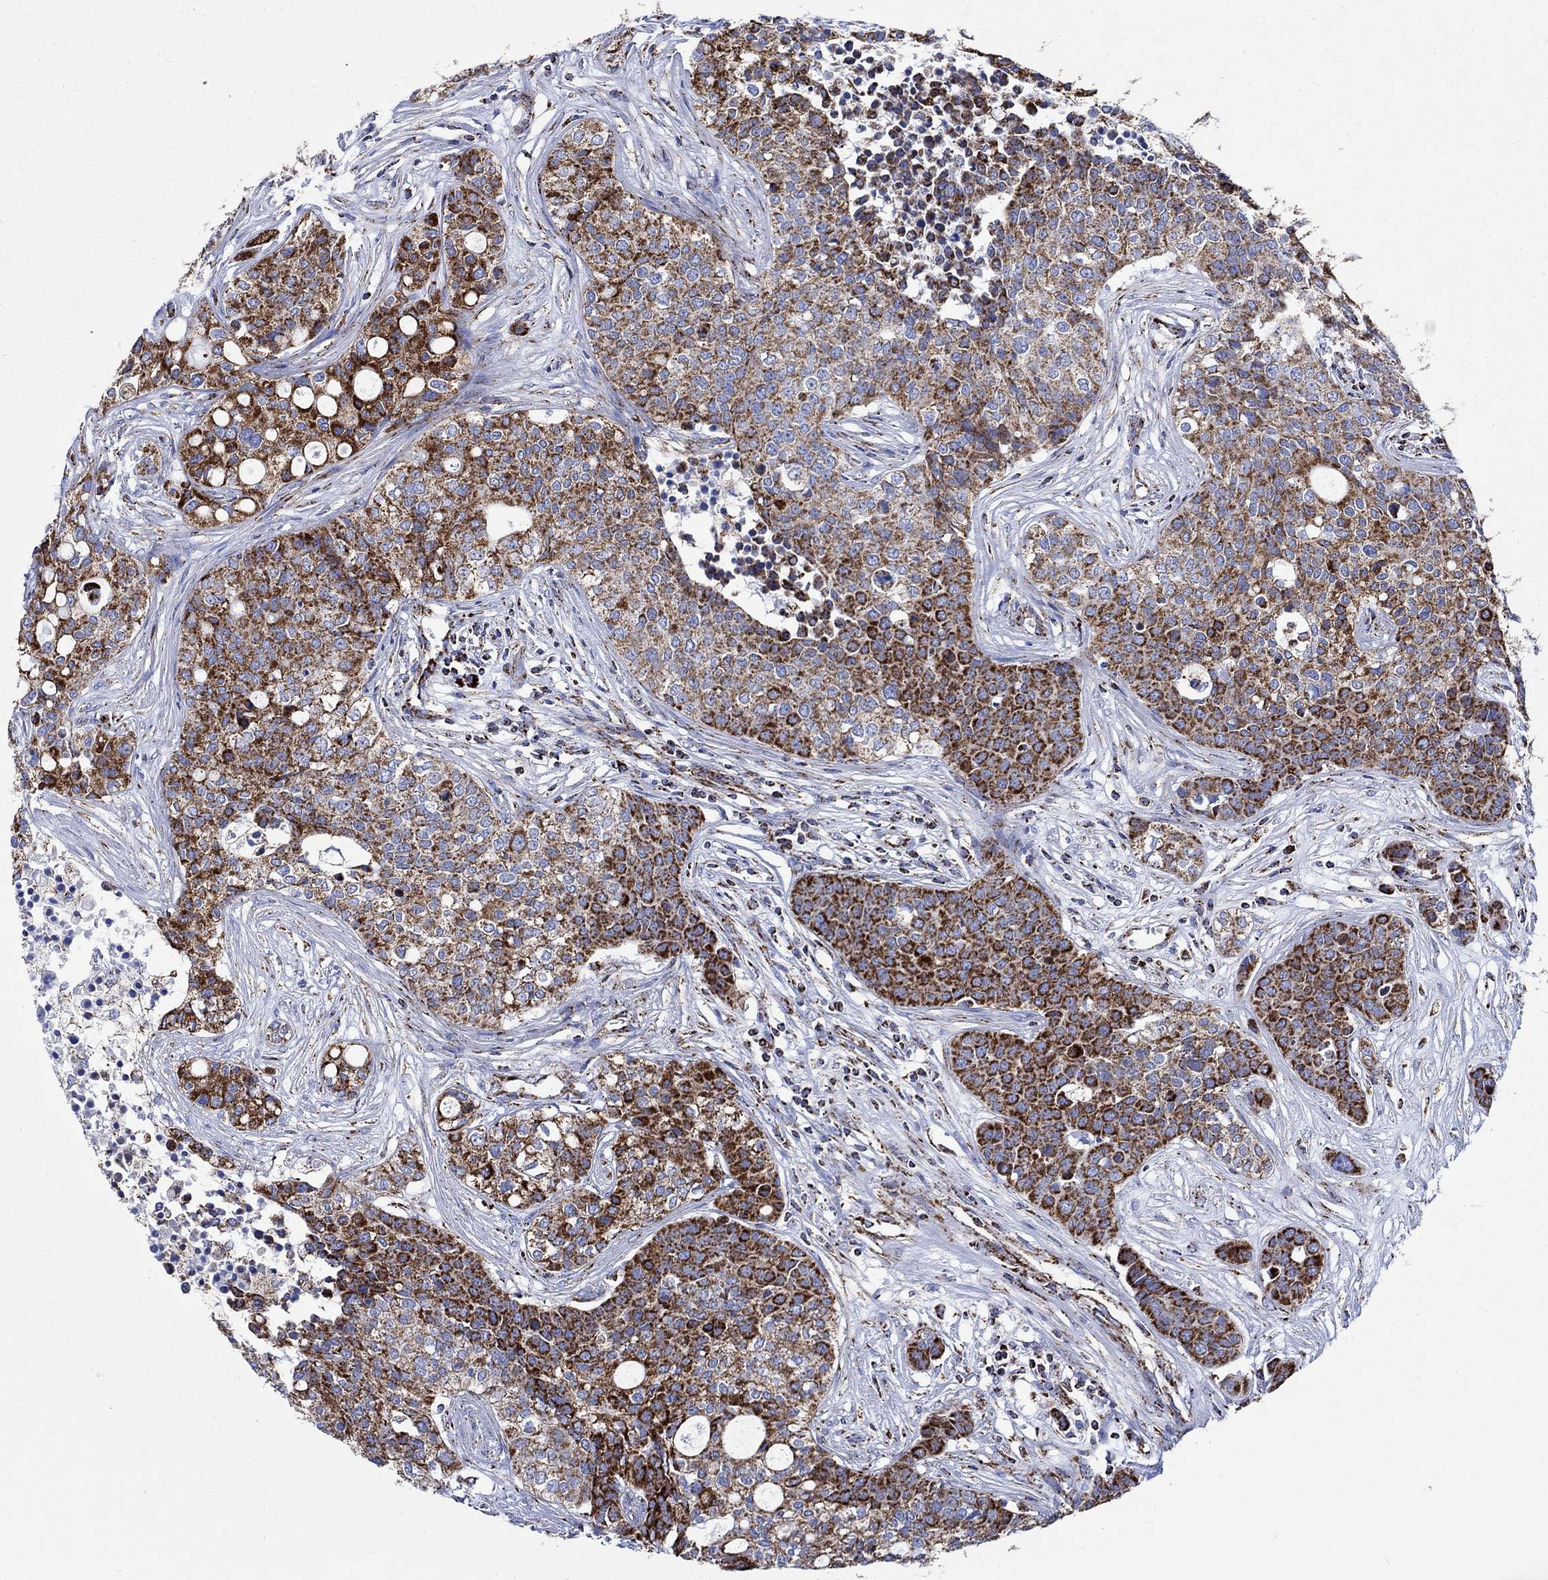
{"staining": {"intensity": "strong", "quantity": ">75%", "location": "cytoplasmic/membranous"}, "tissue": "carcinoid", "cell_type": "Tumor cells", "image_type": "cancer", "snomed": [{"axis": "morphology", "description": "Carcinoid, malignant, NOS"}, {"axis": "topography", "description": "Colon"}], "caption": "DAB (3,3'-diaminobenzidine) immunohistochemical staining of human carcinoid demonstrates strong cytoplasmic/membranous protein positivity in approximately >75% of tumor cells.", "gene": "RCE1", "patient": {"sex": "male", "age": 81}}